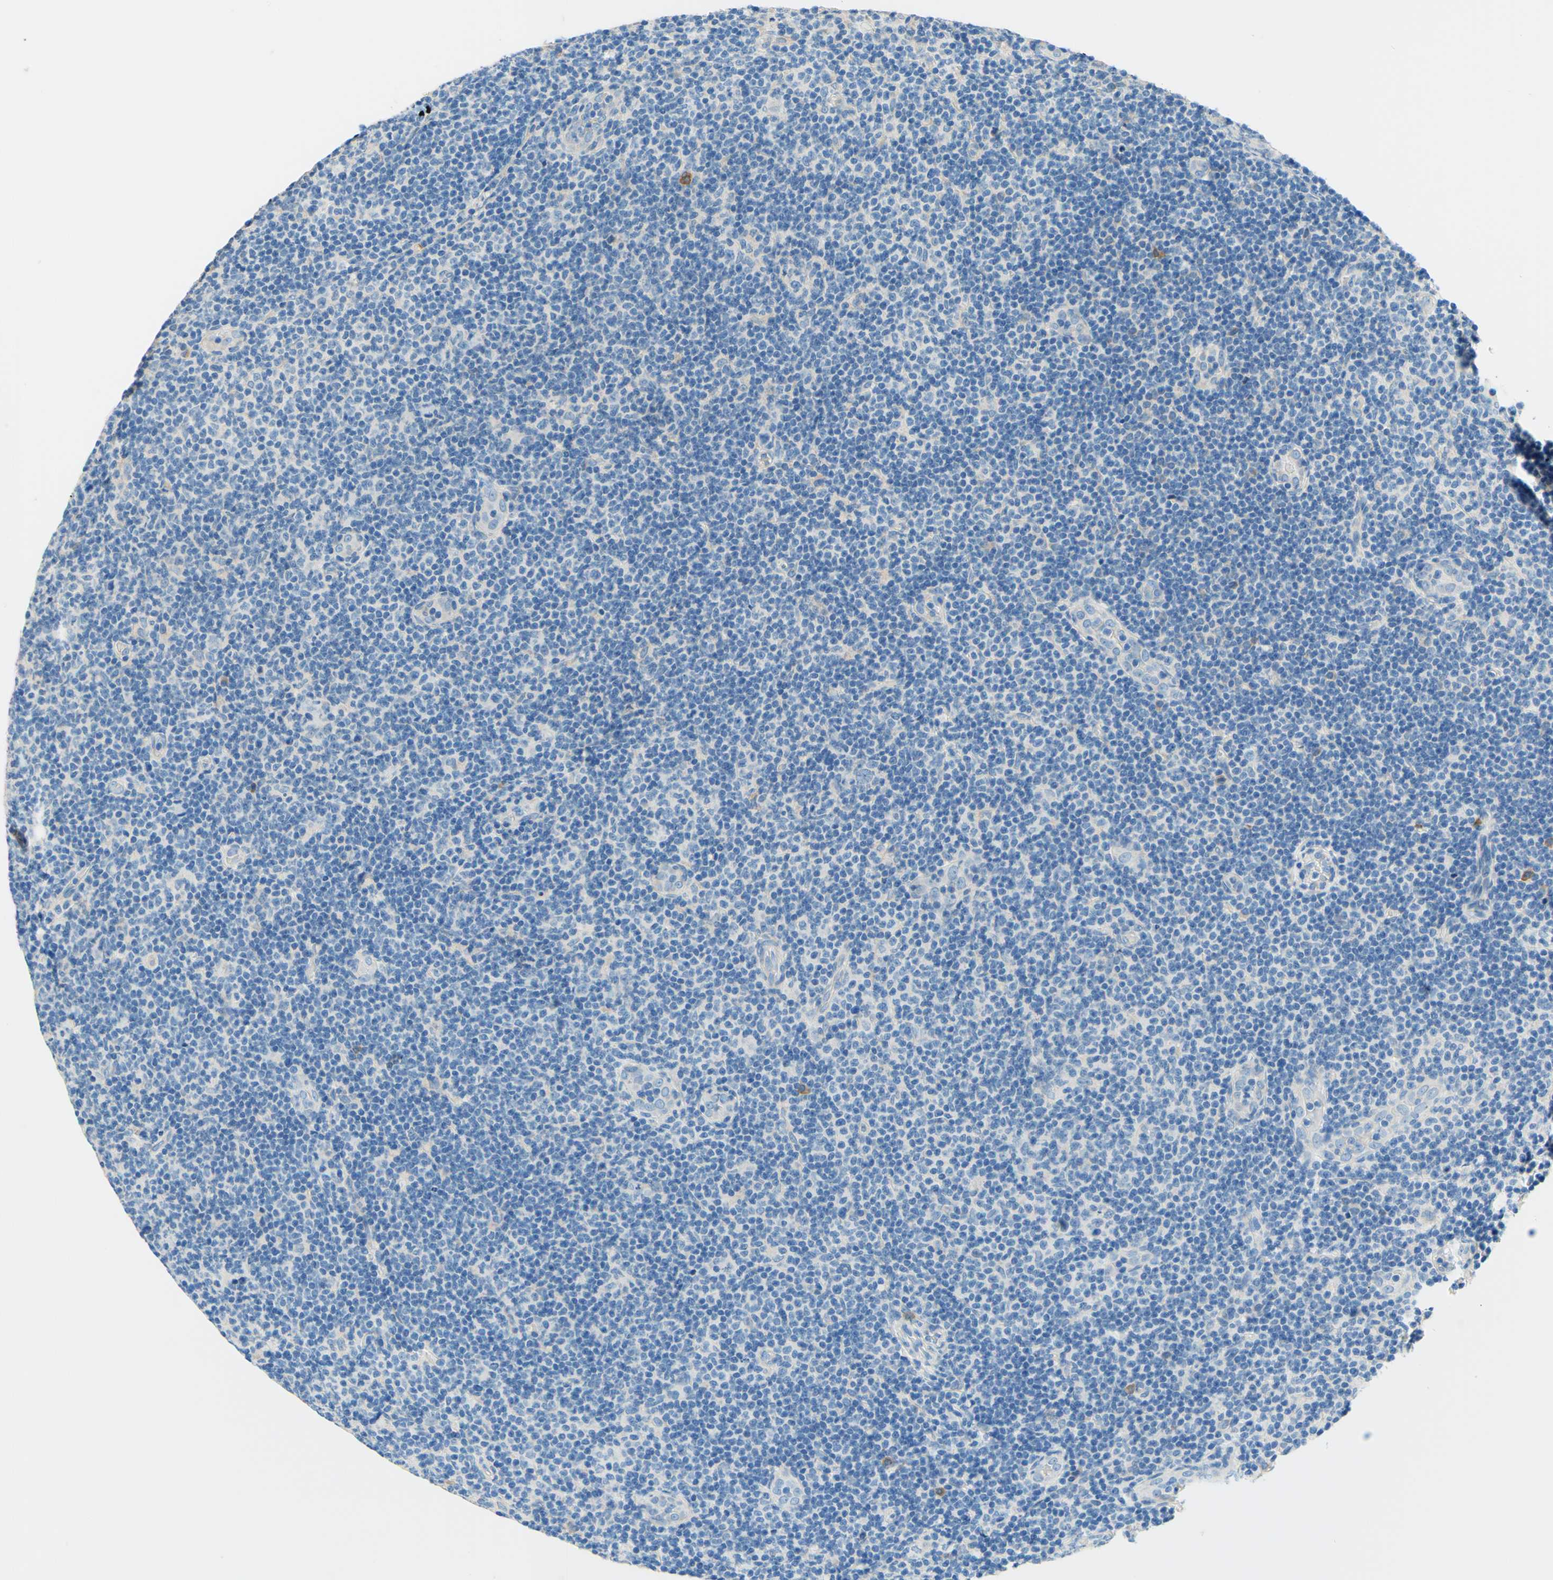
{"staining": {"intensity": "negative", "quantity": "none", "location": "none"}, "tissue": "lymphoma", "cell_type": "Tumor cells", "image_type": "cancer", "snomed": [{"axis": "morphology", "description": "Malignant lymphoma, non-Hodgkin's type, Low grade"}, {"axis": "topography", "description": "Lymph node"}], "caption": "A photomicrograph of human malignant lymphoma, non-Hodgkin's type (low-grade) is negative for staining in tumor cells.", "gene": "PASD1", "patient": {"sex": "male", "age": 83}}